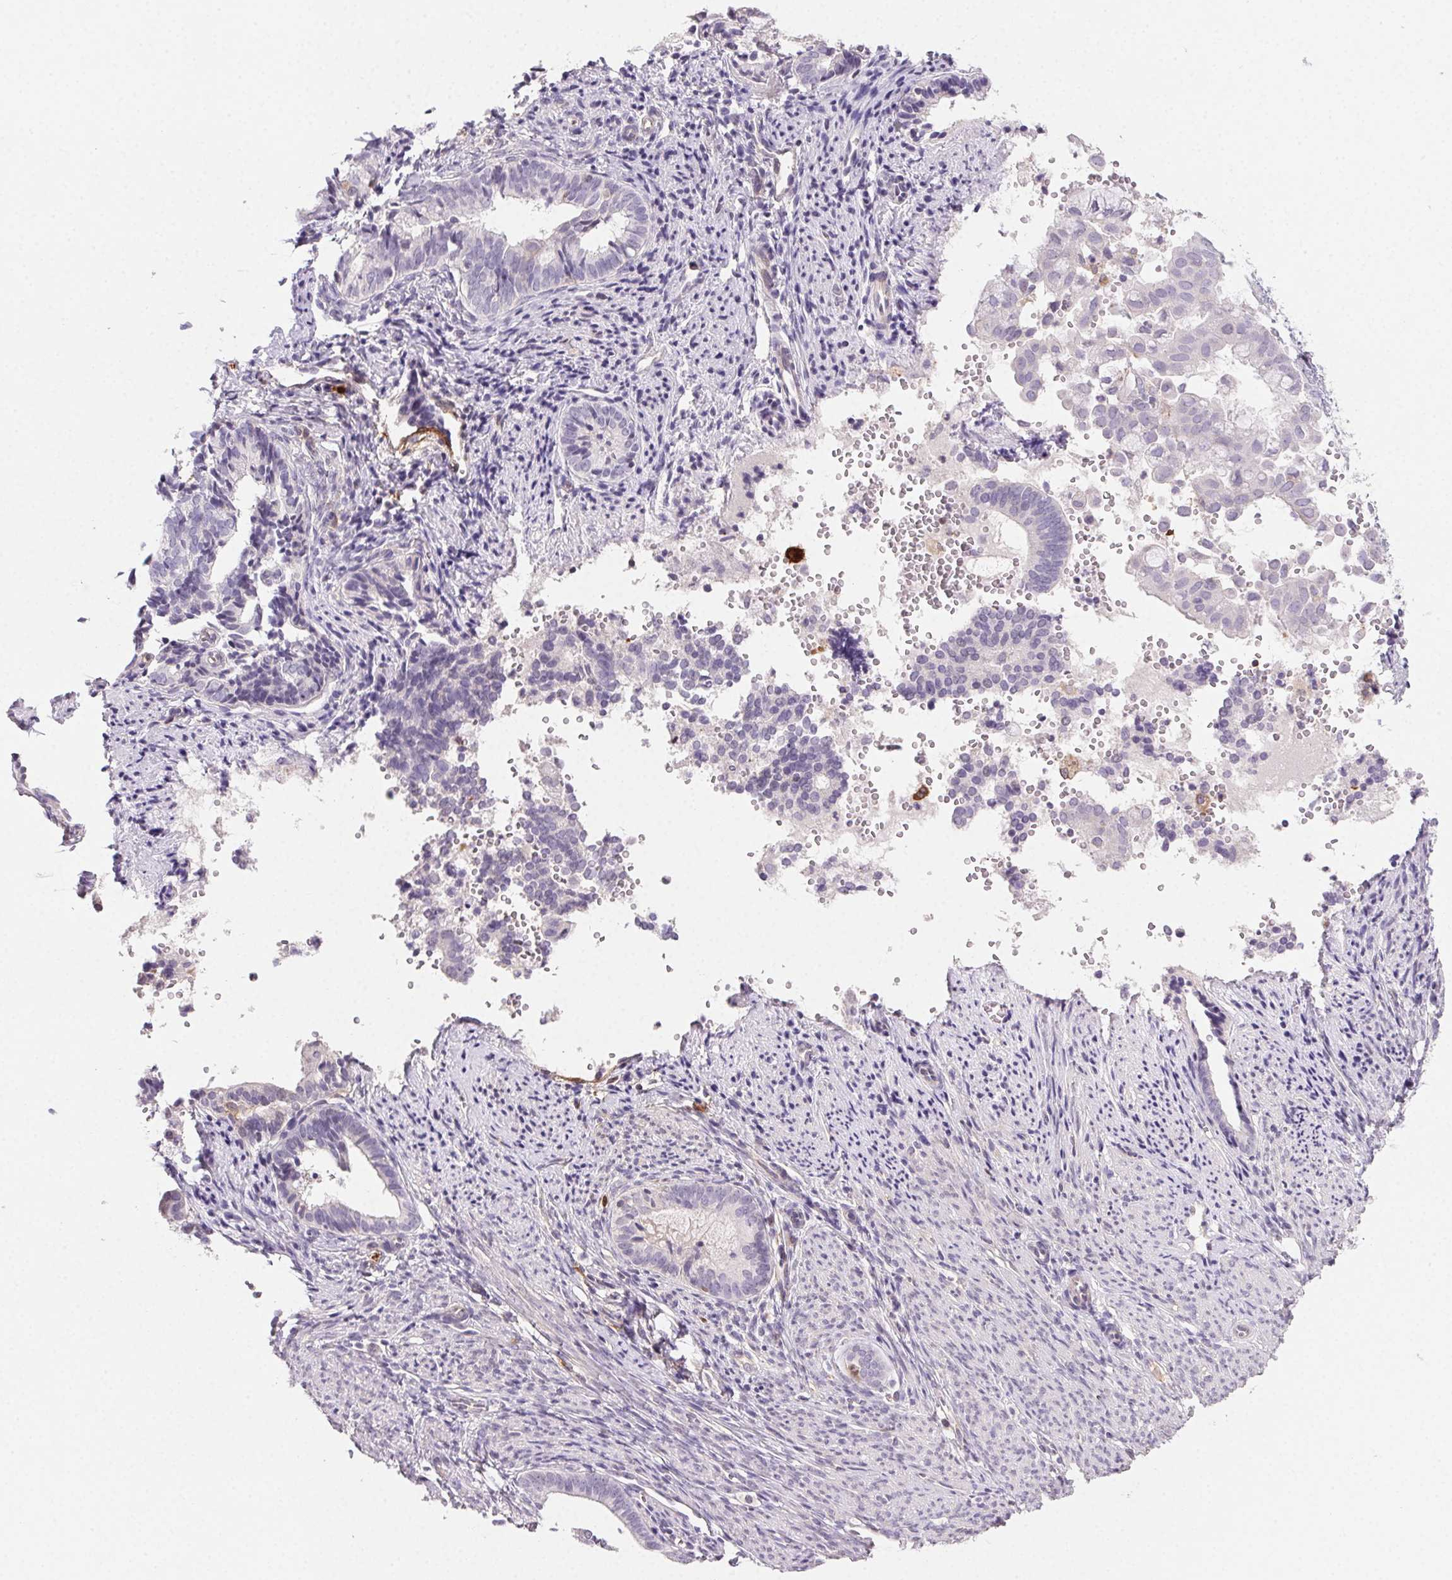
{"staining": {"intensity": "negative", "quantity": "none", "location": "none"}, "tissue": "endometrial cancer", "cell_type": "Tumor cells", "image_type": "cancer", "snomed": [{"axis": "morphology", "description": "Adenocarcinoma, NOS"}, {"axis": "topography", "description": "Endometrium"}], "caption": "Immunohistochemistry of endometrial adenocarcinoma shows no expression in tumor cells. (Brightfield microscopy of DAB (3,3'-diaminobenzidine) immunohistochemistry at high magnification).", "gene": "GBP1", "patient": {"sex": "female", "age": 75}}